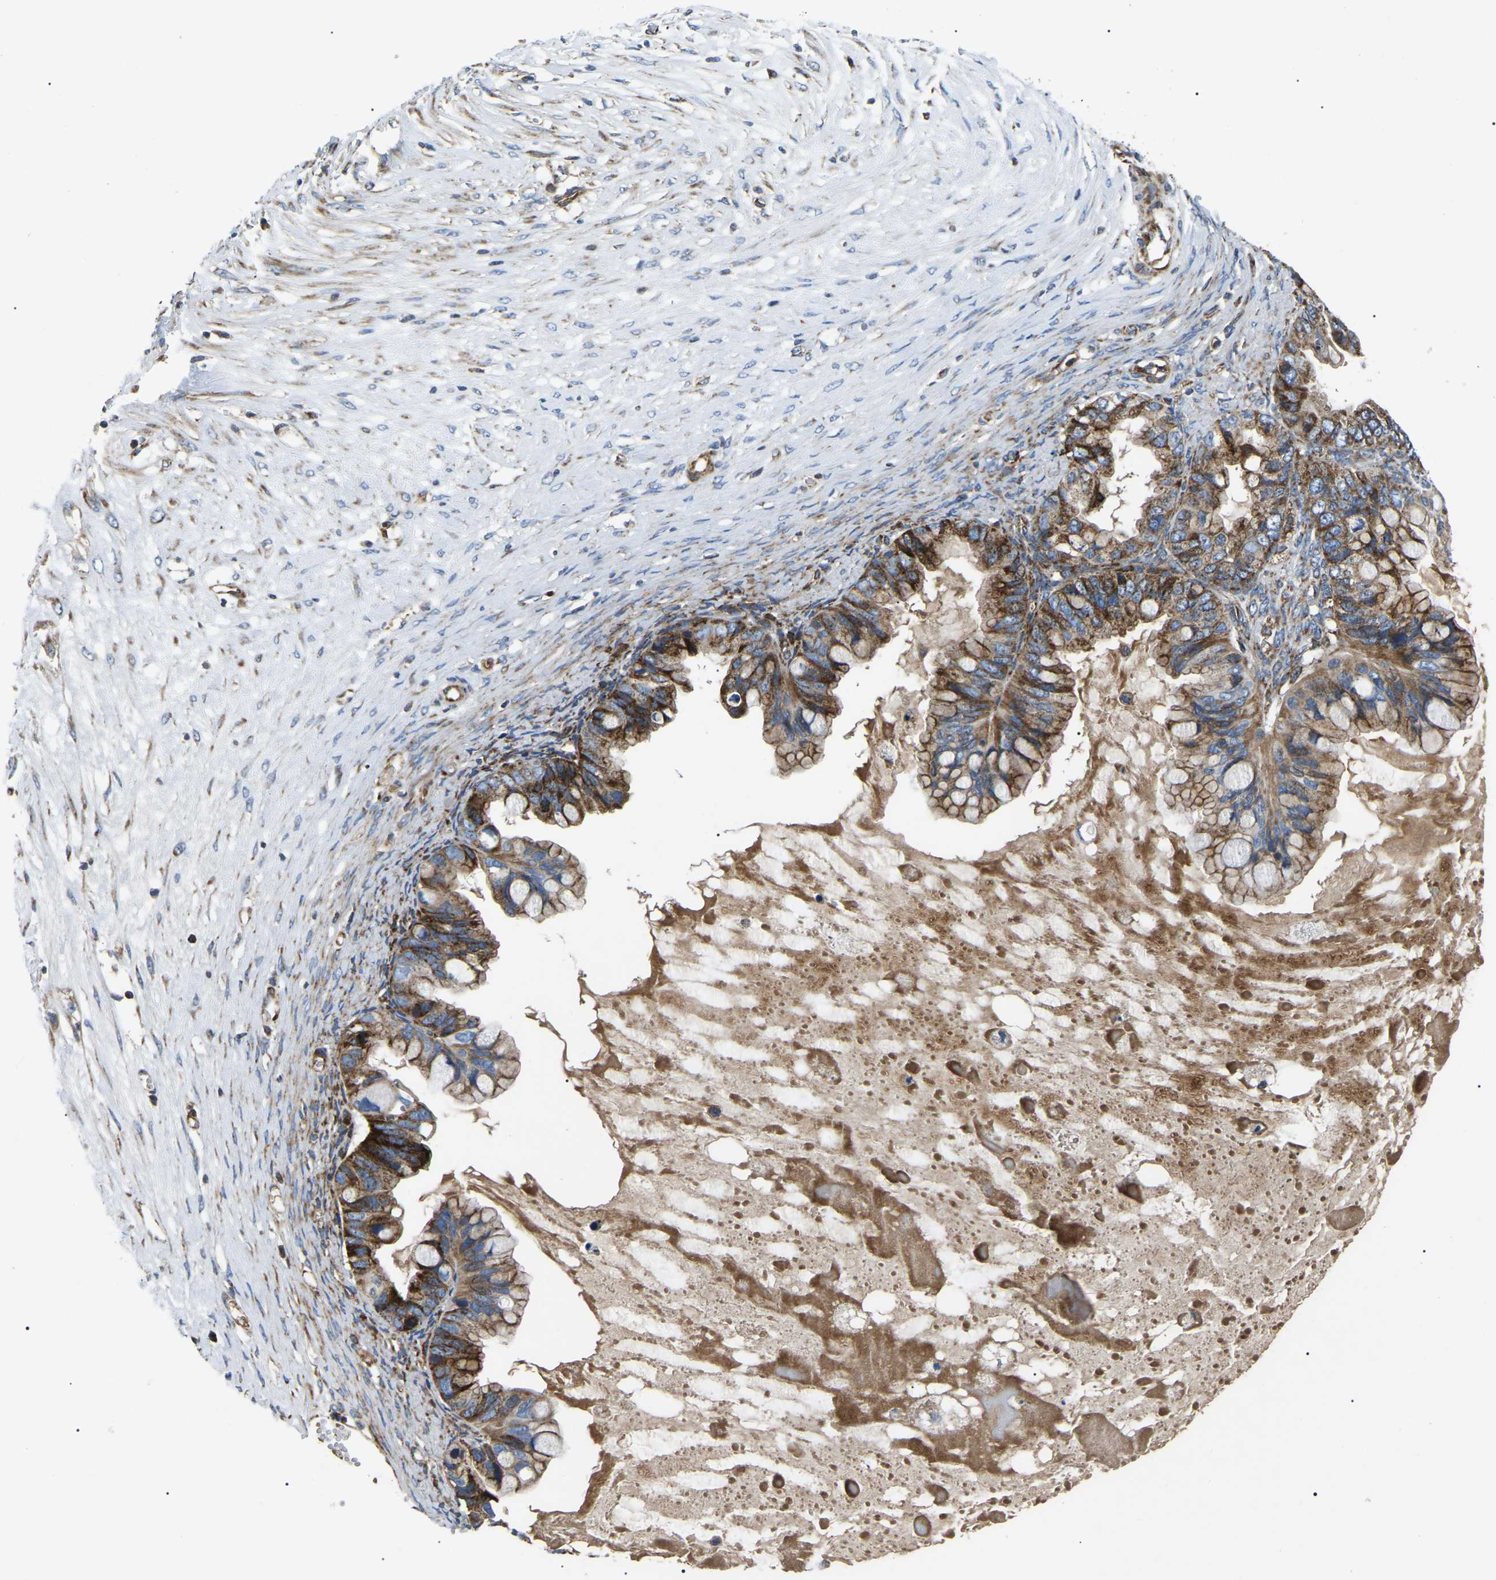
{"staining": {"intensity": "strong", "quantity": ">75%", "location": "cytoplasmic/membranous"}, "tissue": "ovarian cancer", "cell_type": "Tumor cells", "image_type": "cancer", "snomed": [{"axis": "morphology", "description": "Cystadenocarcinoma, mucinous, NOS"}, {"axis": "topography", "description": "Ovary"}], "caption": "DAB (3,3'-diaminobenzidine) immunohistochemical staining of human ovarian cancer (mucinous cystadenocarcinoma) reveals strong cytoplasmic/membranous protein staining in approximately >75% of tumor cells.", "gene": "PPM1E", "patient": {"sex": "female", "age": 80}}